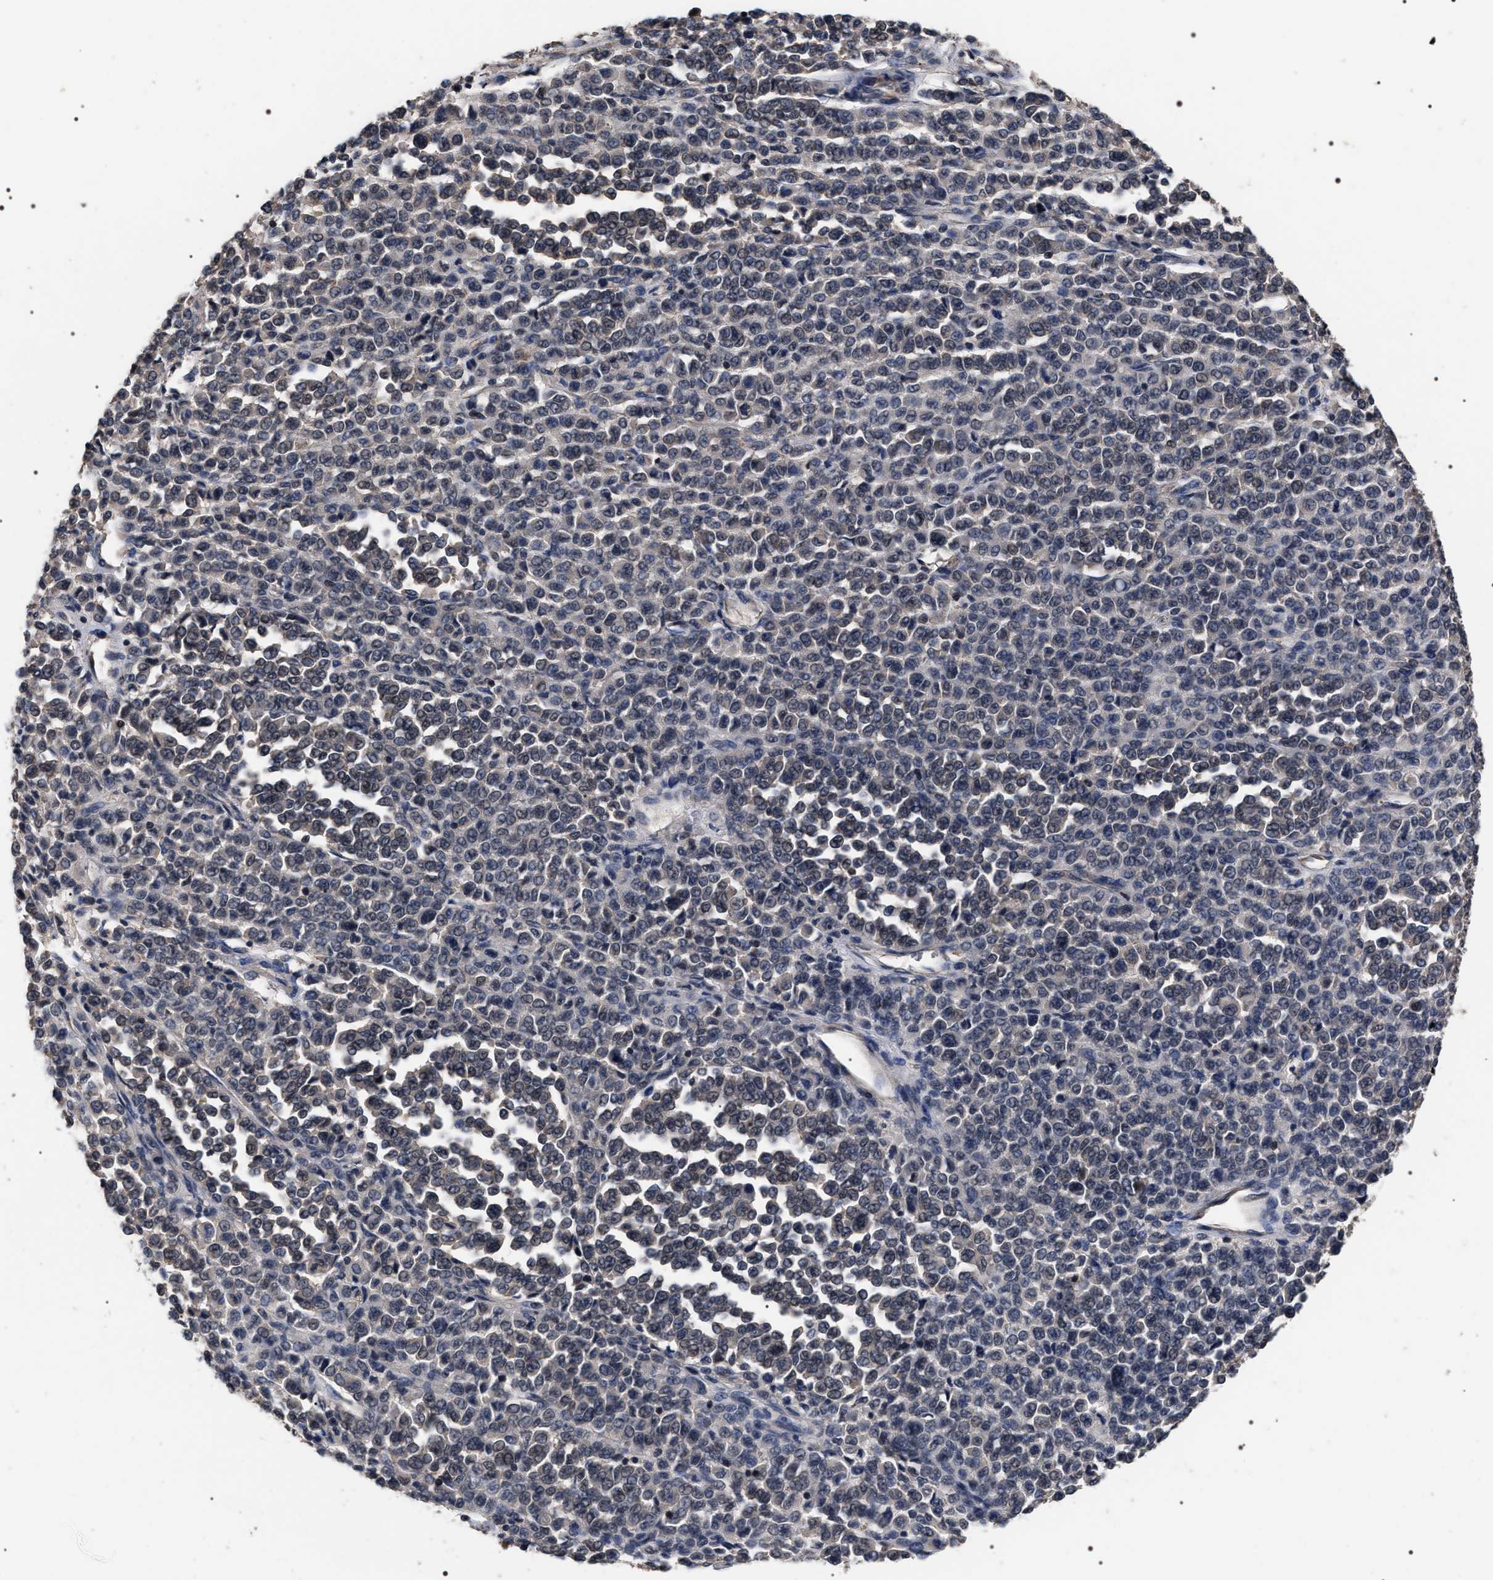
{"staining": {"intensity": "negative", "quantity": "none", "location": "none"}, "tissue": "melanoma", "cell_type": "Tumor cells", "image_type": "cancer", "snomed": [{"axis": "morphology", "description": "Malignant melanoma, Metastatic site"}, {"axis": "topography", "description": "Pancreas"}], "caption": "Tumor cells show no significant protein expression in malignant melanoma (metastatic site).", "gene": "UPF3A", "patient": {"sex": "female", "age": 30}}